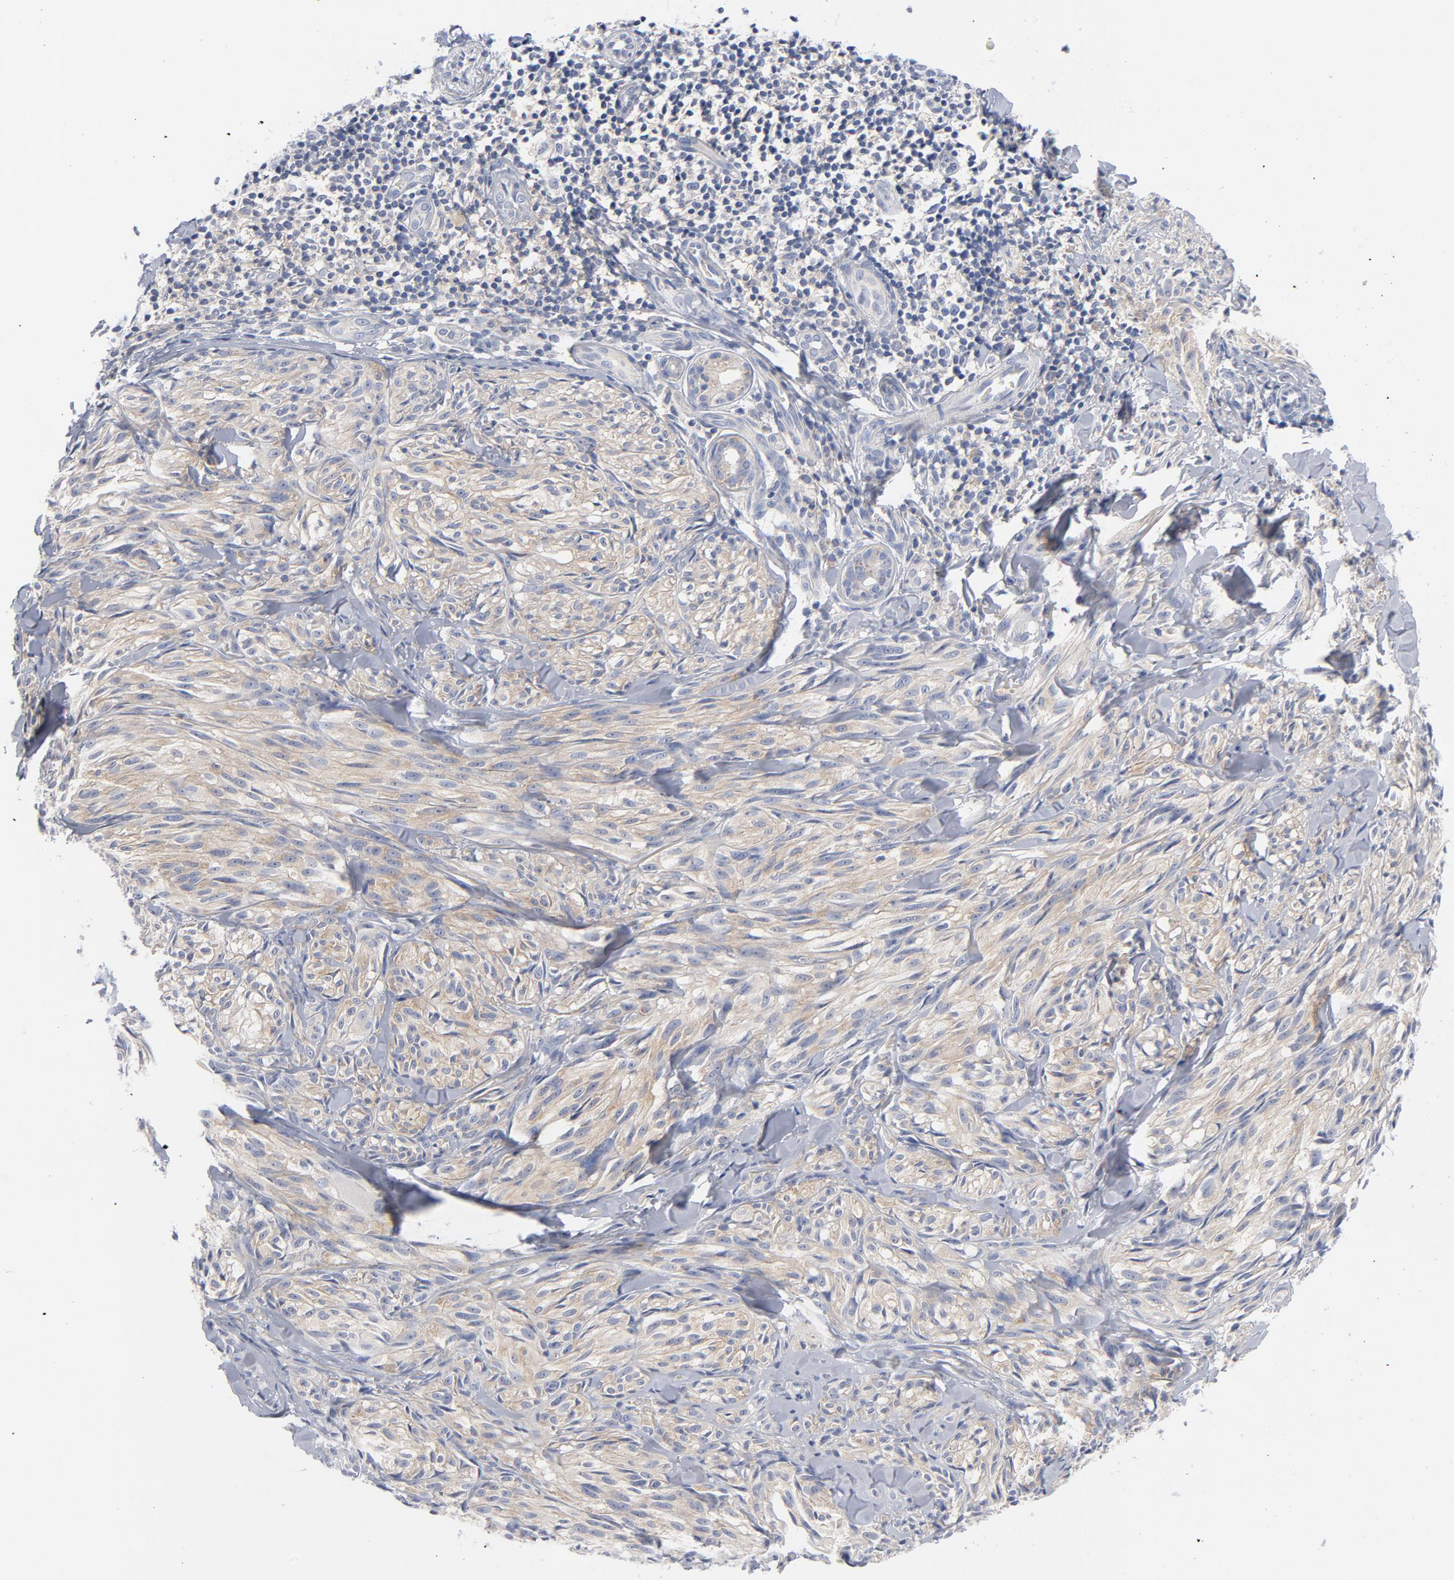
{"staining": {"intensity": "weak", "quantity": ">75%", "location": "cytoplasmic/membranous"}, "tissue": "melanoma", "cell_type": "Tumor cells", "image_type": "cancer", "snomed": [{"axis": "morphology", "description": "Malignant melanoma, Metastatic site"}, {"axis": "topography", "description": "Skin"}], "caption": "Protein staining of melanoma tissue exhibits weak cytoplasmic/membranous staining in about >75% of tumor cells.", "gene": "CD86", "patient": {"sex": "female", "age": 66}}